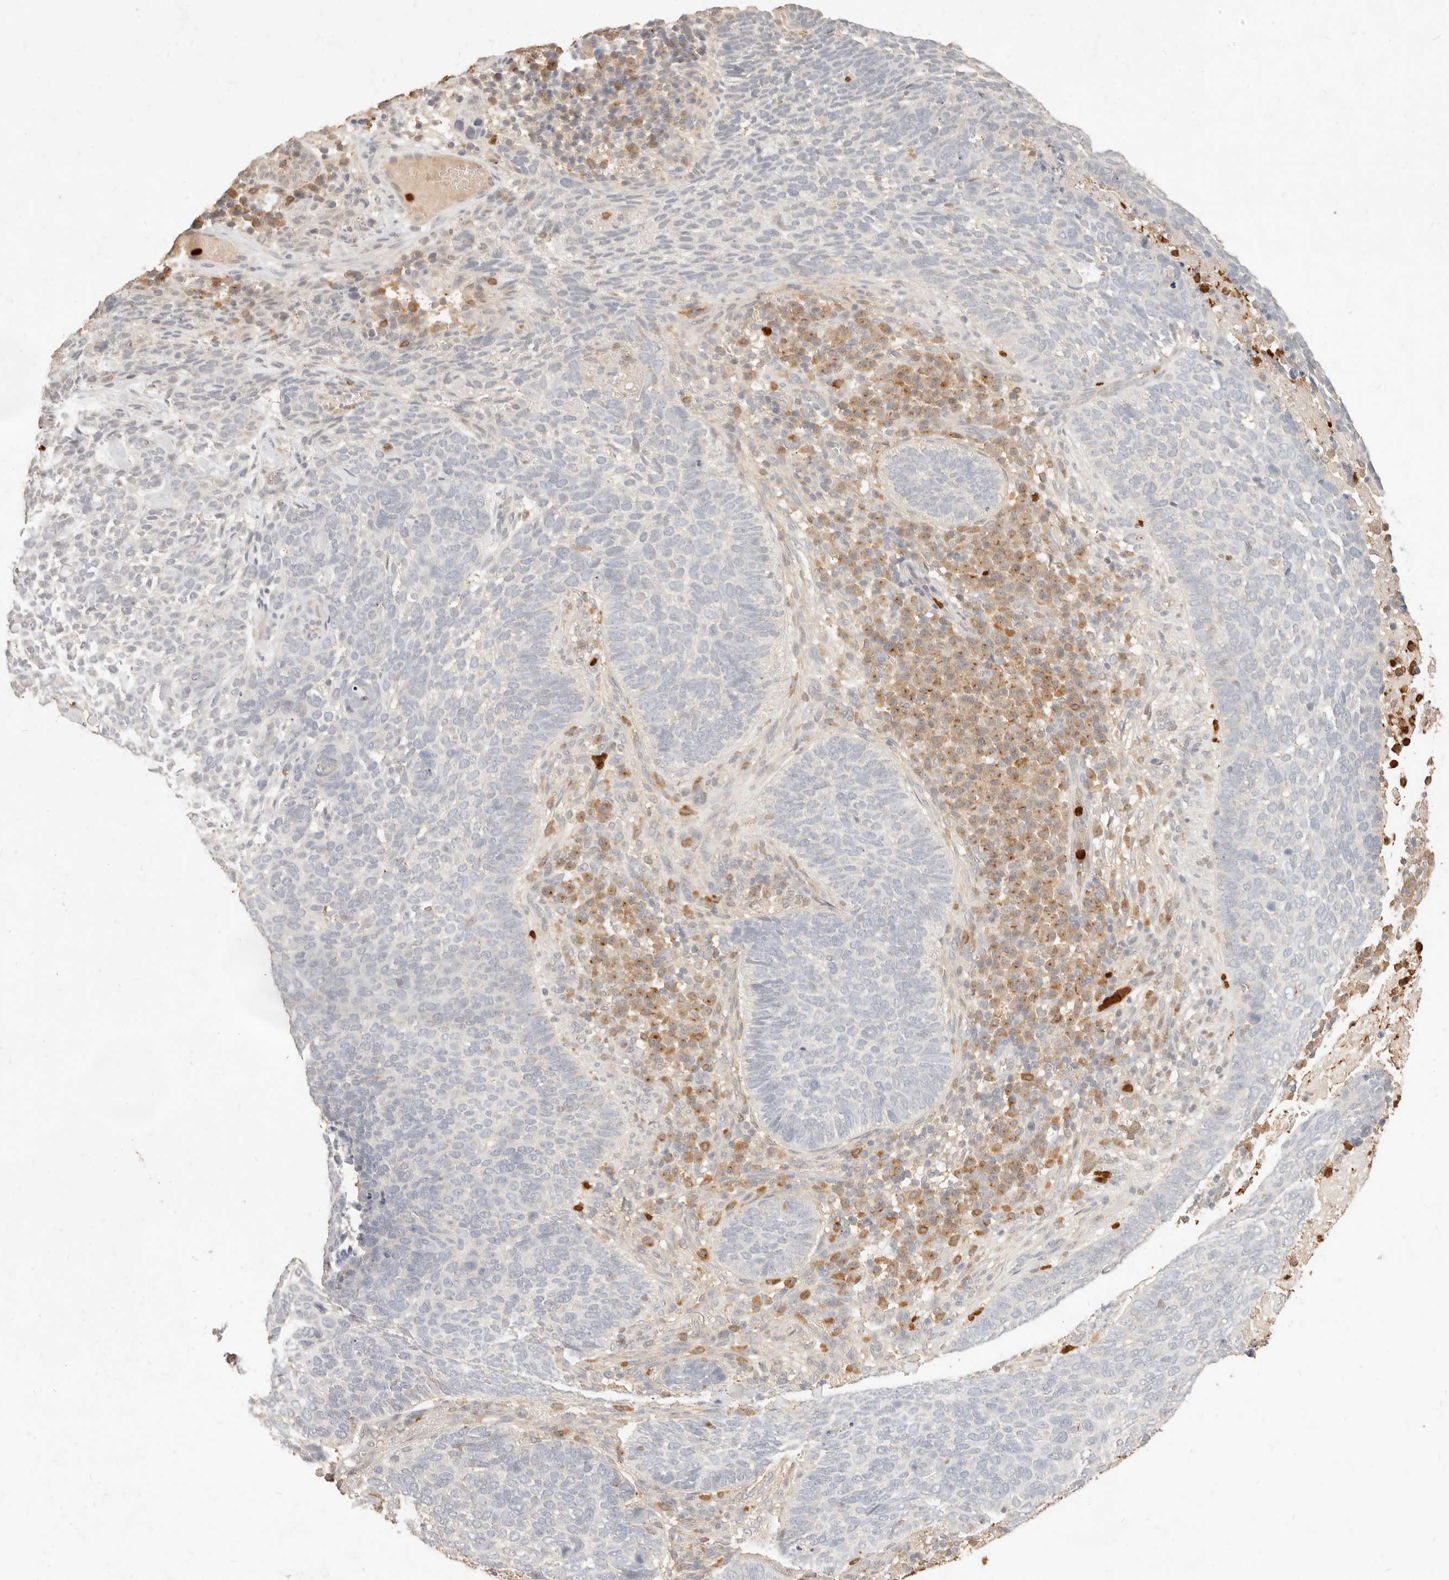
{"staining": {"intensity": "negative", "quantity": "none", "location": "none"}, "tissue": "skin cancer", "cell_type": "Tumor cells", "image_type": "cancer", "snomed": [{"axis": "morphology", "description": "Basal cell carcinoma"}, {"axis": "topography", "description": "Skin"}], "caption": "Human skin basal cell carcinoma stained for a protein using IHC reveals no positivity in tumor cells.", "gene": "TMTC2", "patient": {"sex": "female", "age": 64}}